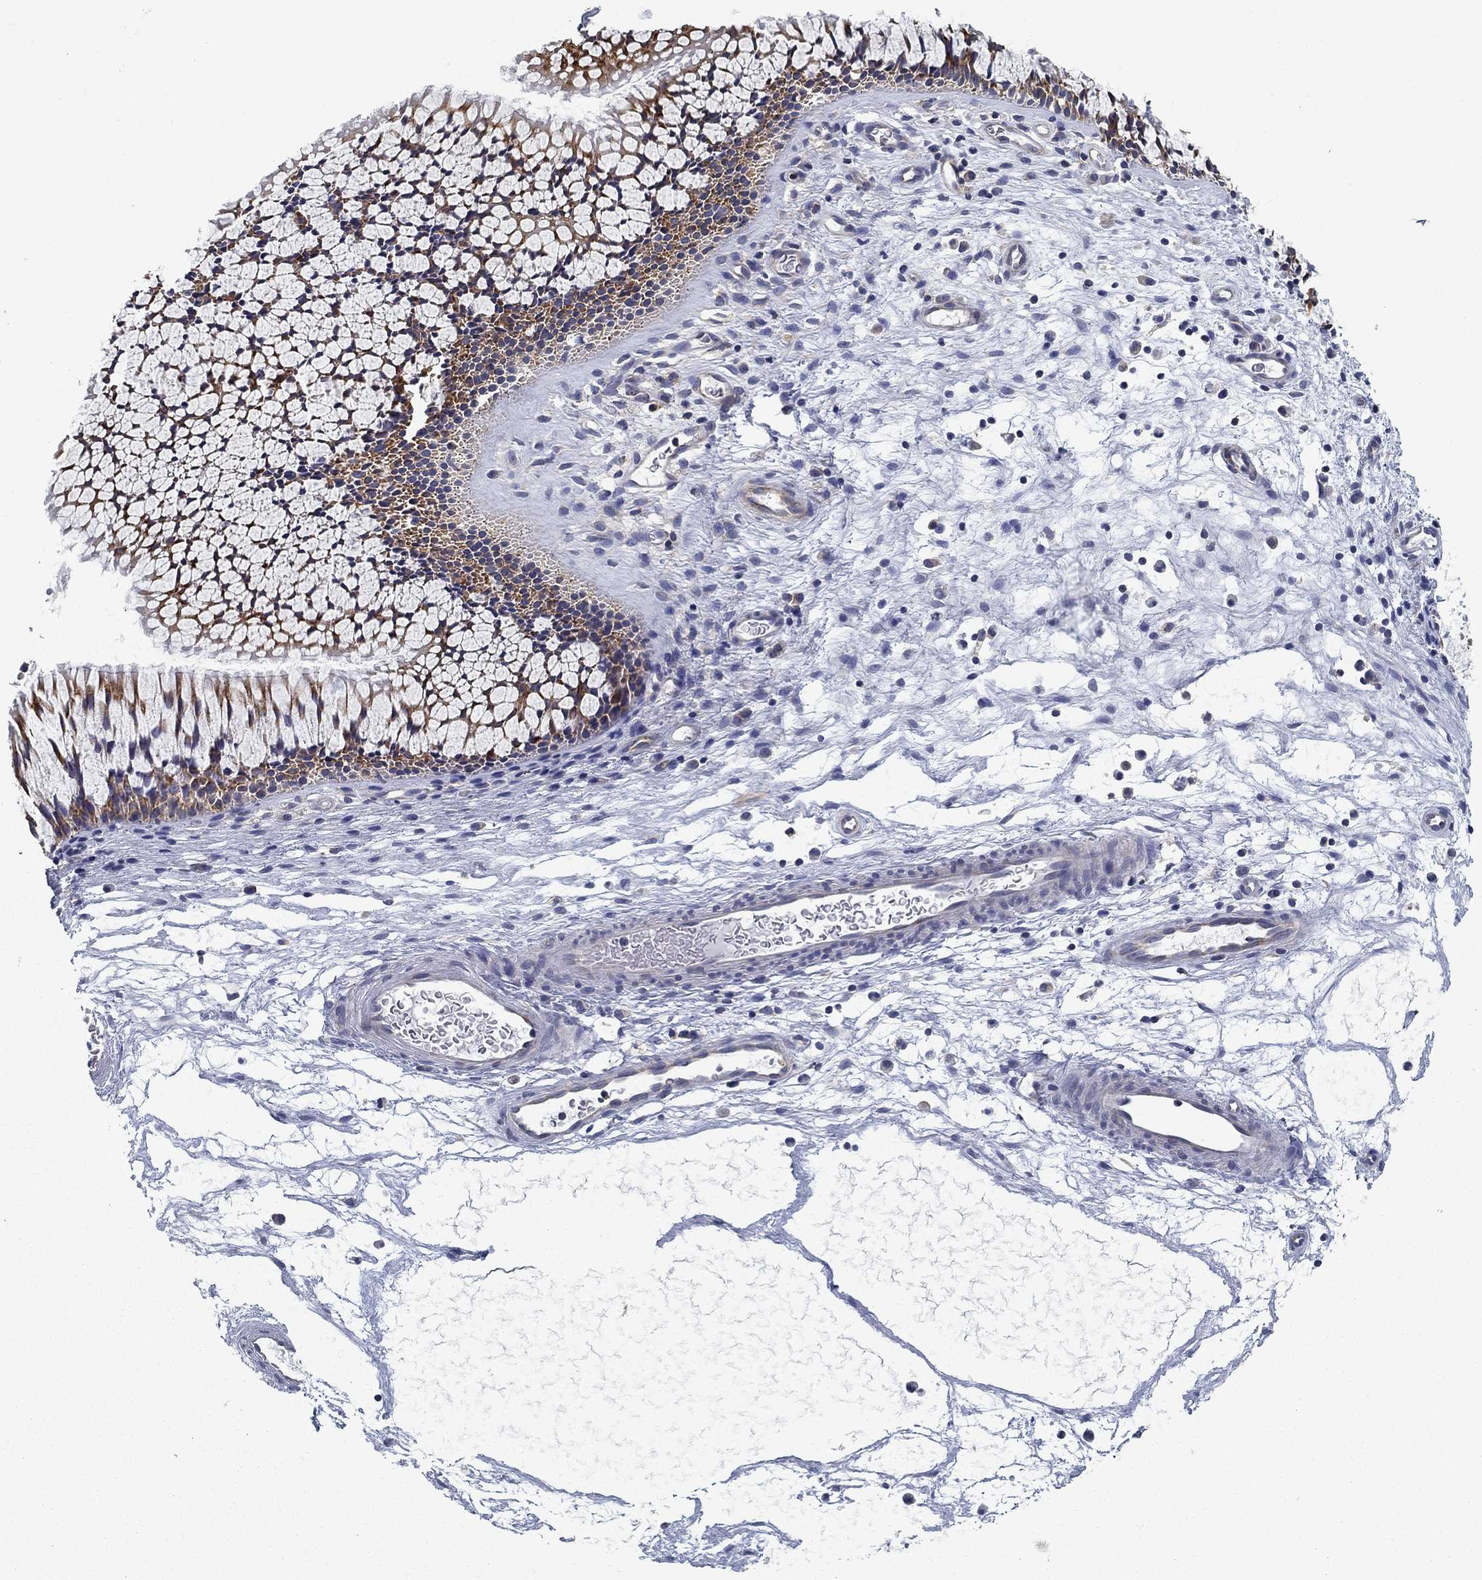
{"staining": {"intensity": "strong", "quantity": "<25%", "location": "cytoplasmic/membranous"}, "tissue": "nasopharynx", "cell_type": "Respiratory epithelial cells", "image_type": "normal", "snomed": [{"axis": "morphology", "description": "Normal tissue, NOS"}, {"axis": "topography", "description": "Nasopharynx"}], "caption": "This histopathology image shows normal nasopharynx stained with immunohistochemistry (IHC) to label a protein in brown. The cytoplasmic/membranous of respiratory epithelial cells show strong positivity for the protein. Nuclei are counter-stained blue.", "gene": "FXR1", "patient": {"sex": "male", "age": 51}}